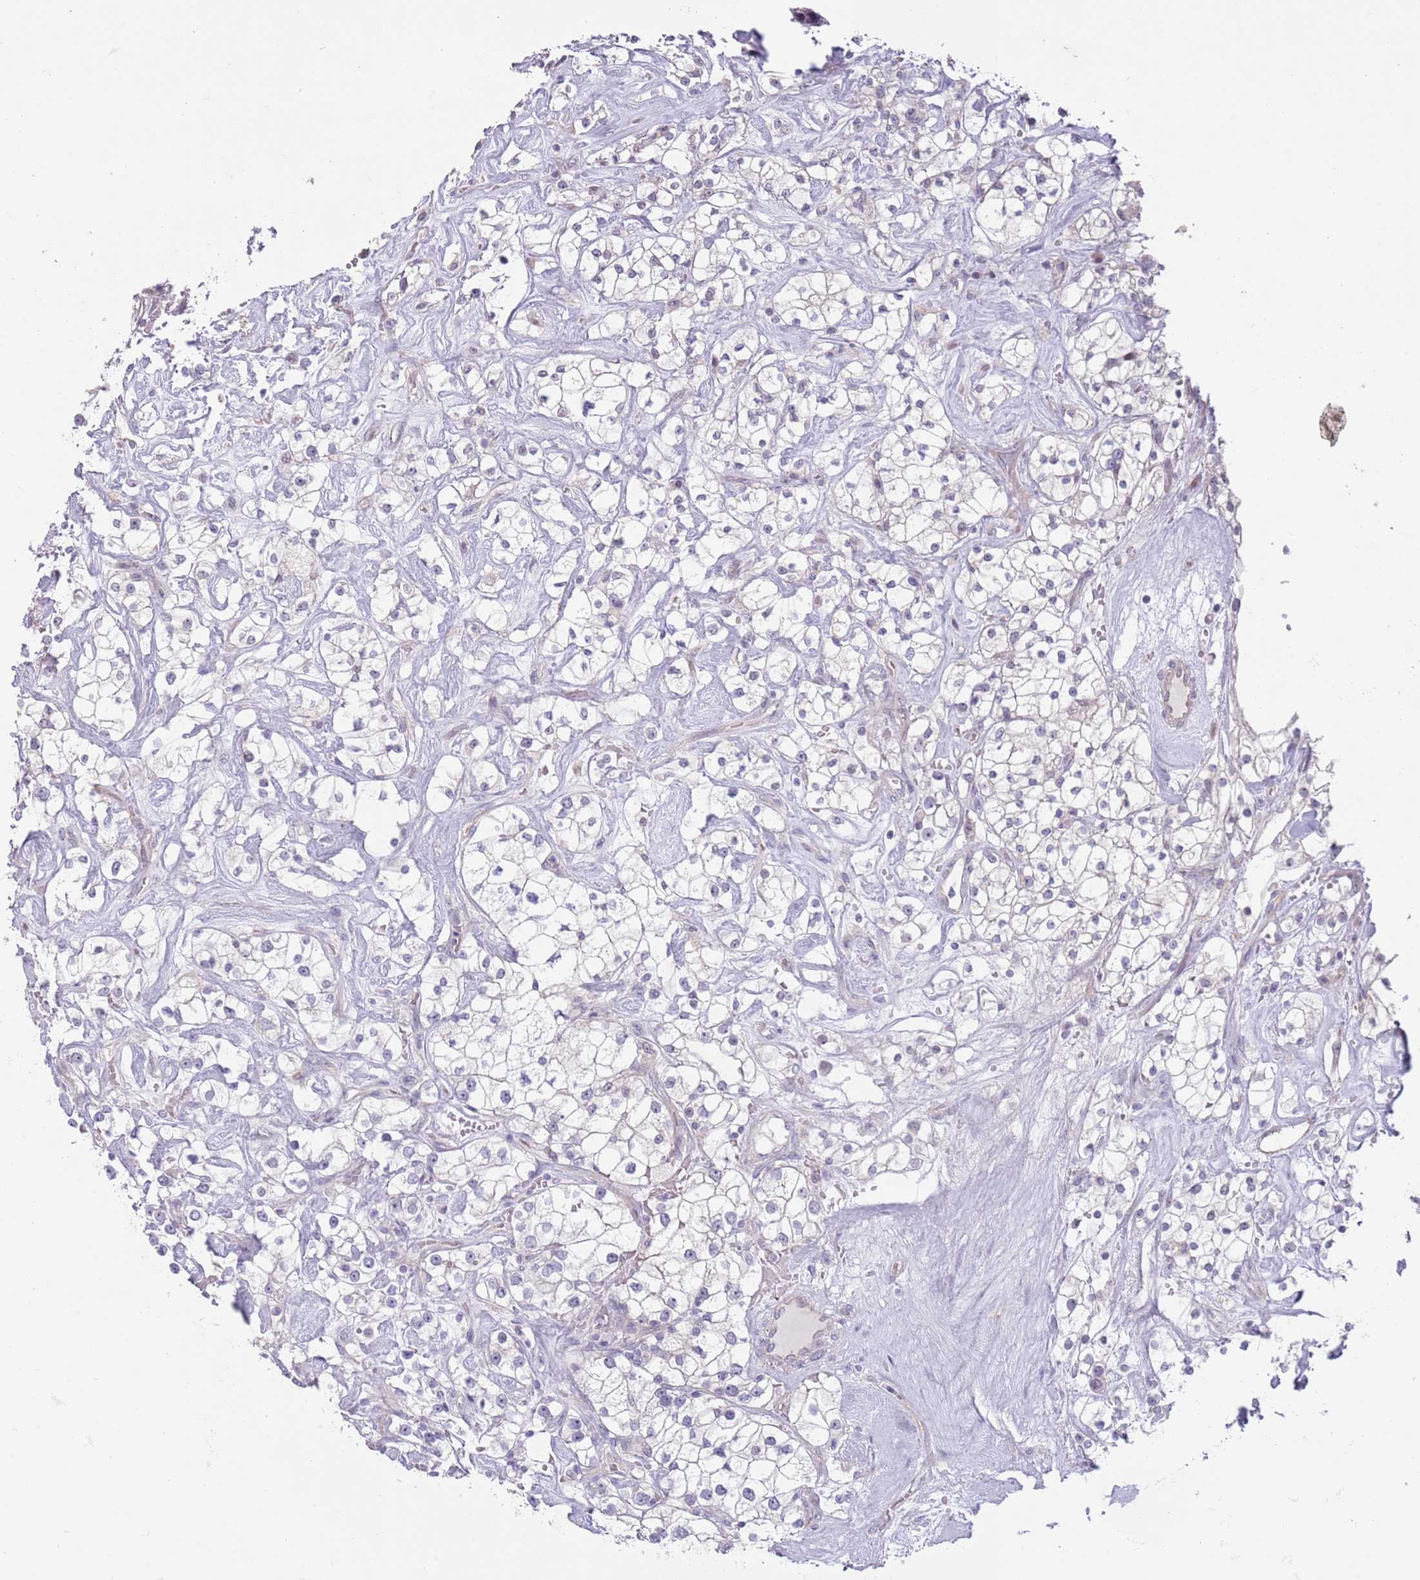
{"staining": {"intensity": "negative", "quantity": "none", "location": "none"}, "tissue": "renal cancer", "cell_type": "Tumor cells", "image_type": "cancer", "snomed": [{"axis": "morphology", "description": "Adenocarcinoma, NOS"}, {"axis": "topography", "description": "Kidney"}], "caption": "Photomicrograph shows no significant protein staining in tumor cells of renal cancer (adenocarcinoma).", "gene": "LDHD", "patient": {"sex": "male", "age": 77}}